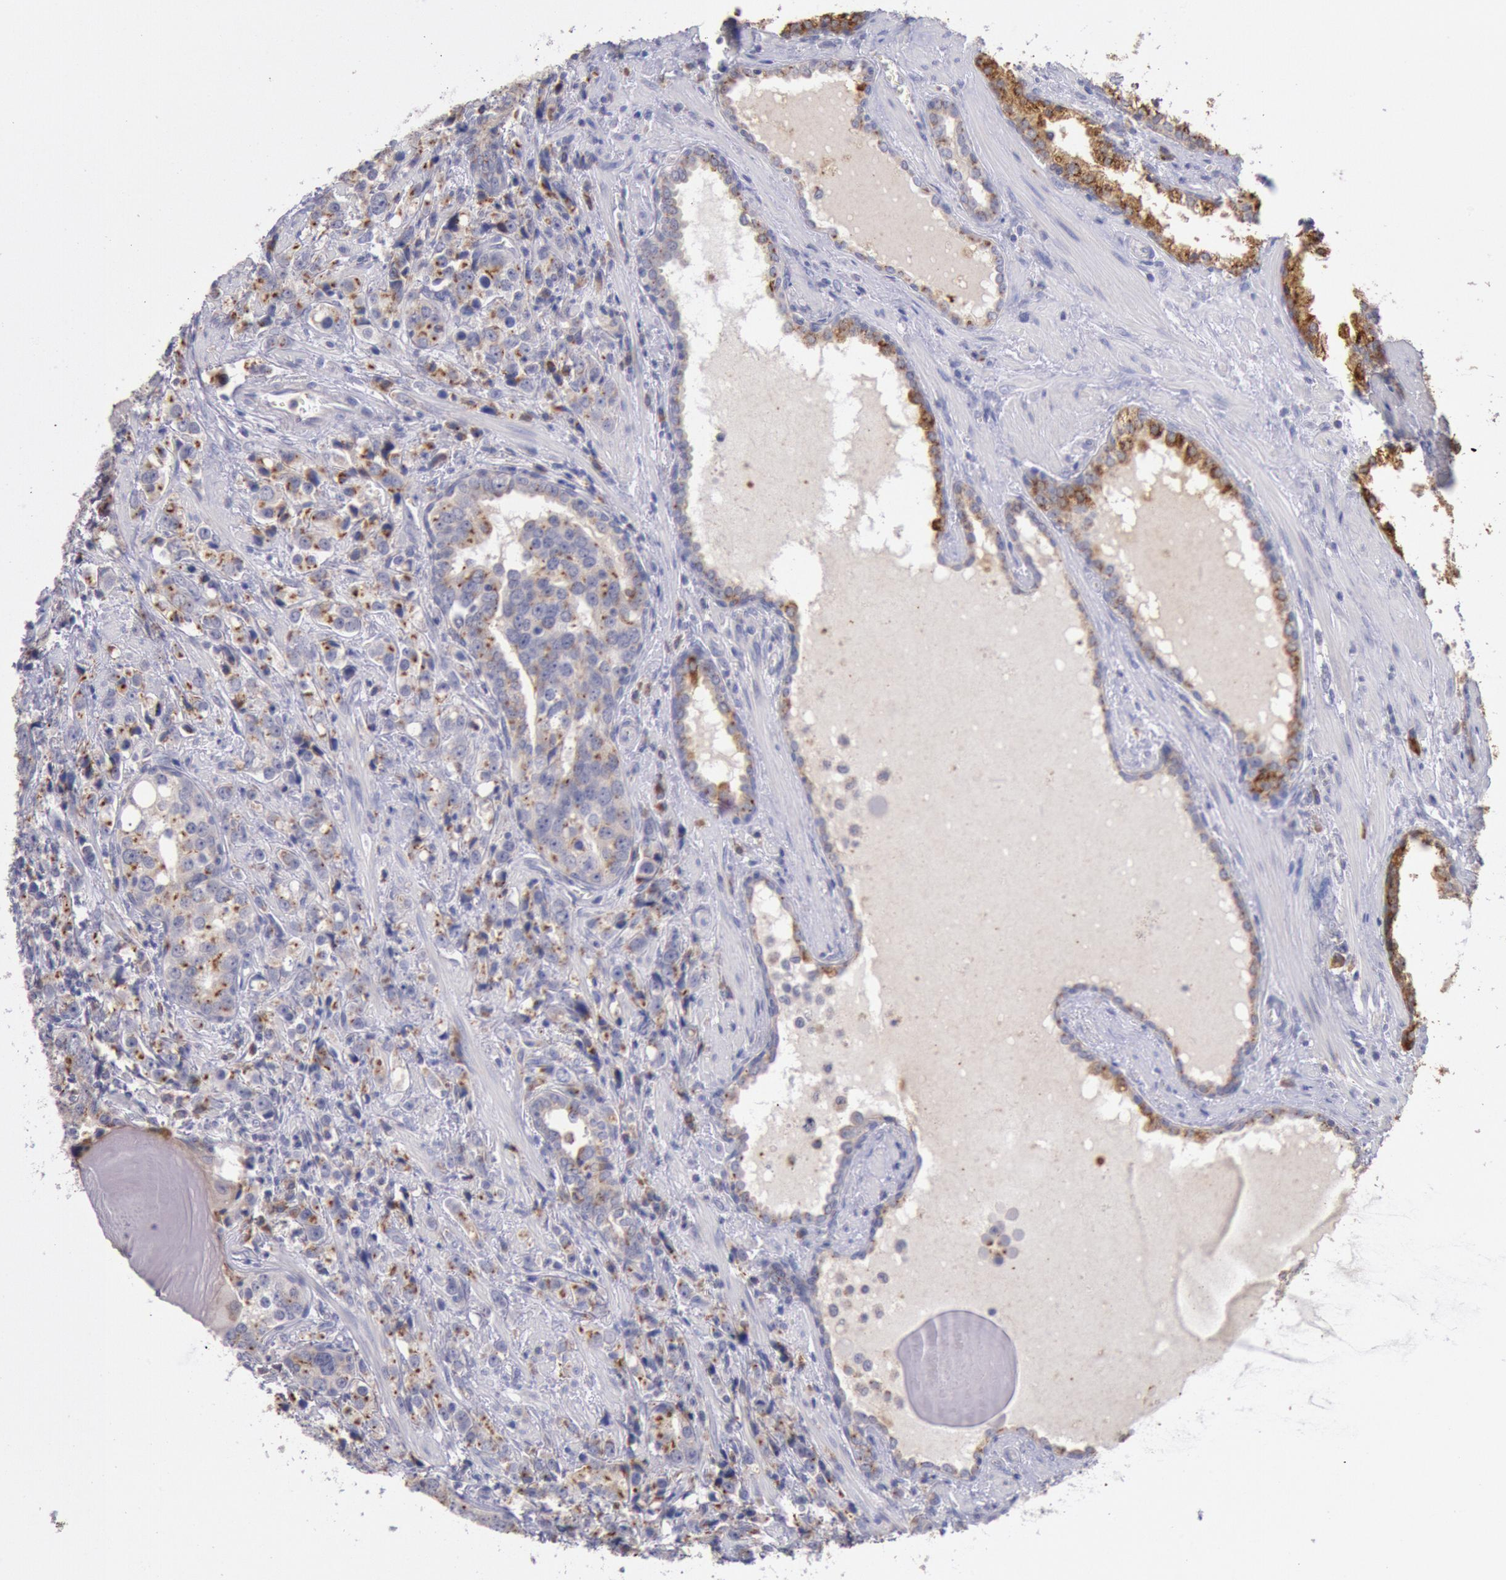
{"staining": {"intensity": "moderate", "quantity": ">75%", "location": "cytoplasmic/membranous"}, "tissue": "prostate cancer", "cell_type": "Tumor cells", "image_type": "cancer", "snomed": [{"axis": "morphology", "description": "Adenocarcinoma, High grade"}, {"axis": "topography", "description": "Prostate"}], "caption": "IHC micrograph of human prostate high-grade adenocarcinoma stained for a protein (brown), which exhibits medium levels of moderate cytoplasmic/membranous positivity in about >75% of tumor cells.", "gene": "GAL3ST1", "patient": {"sex": "male", "age": 71}}